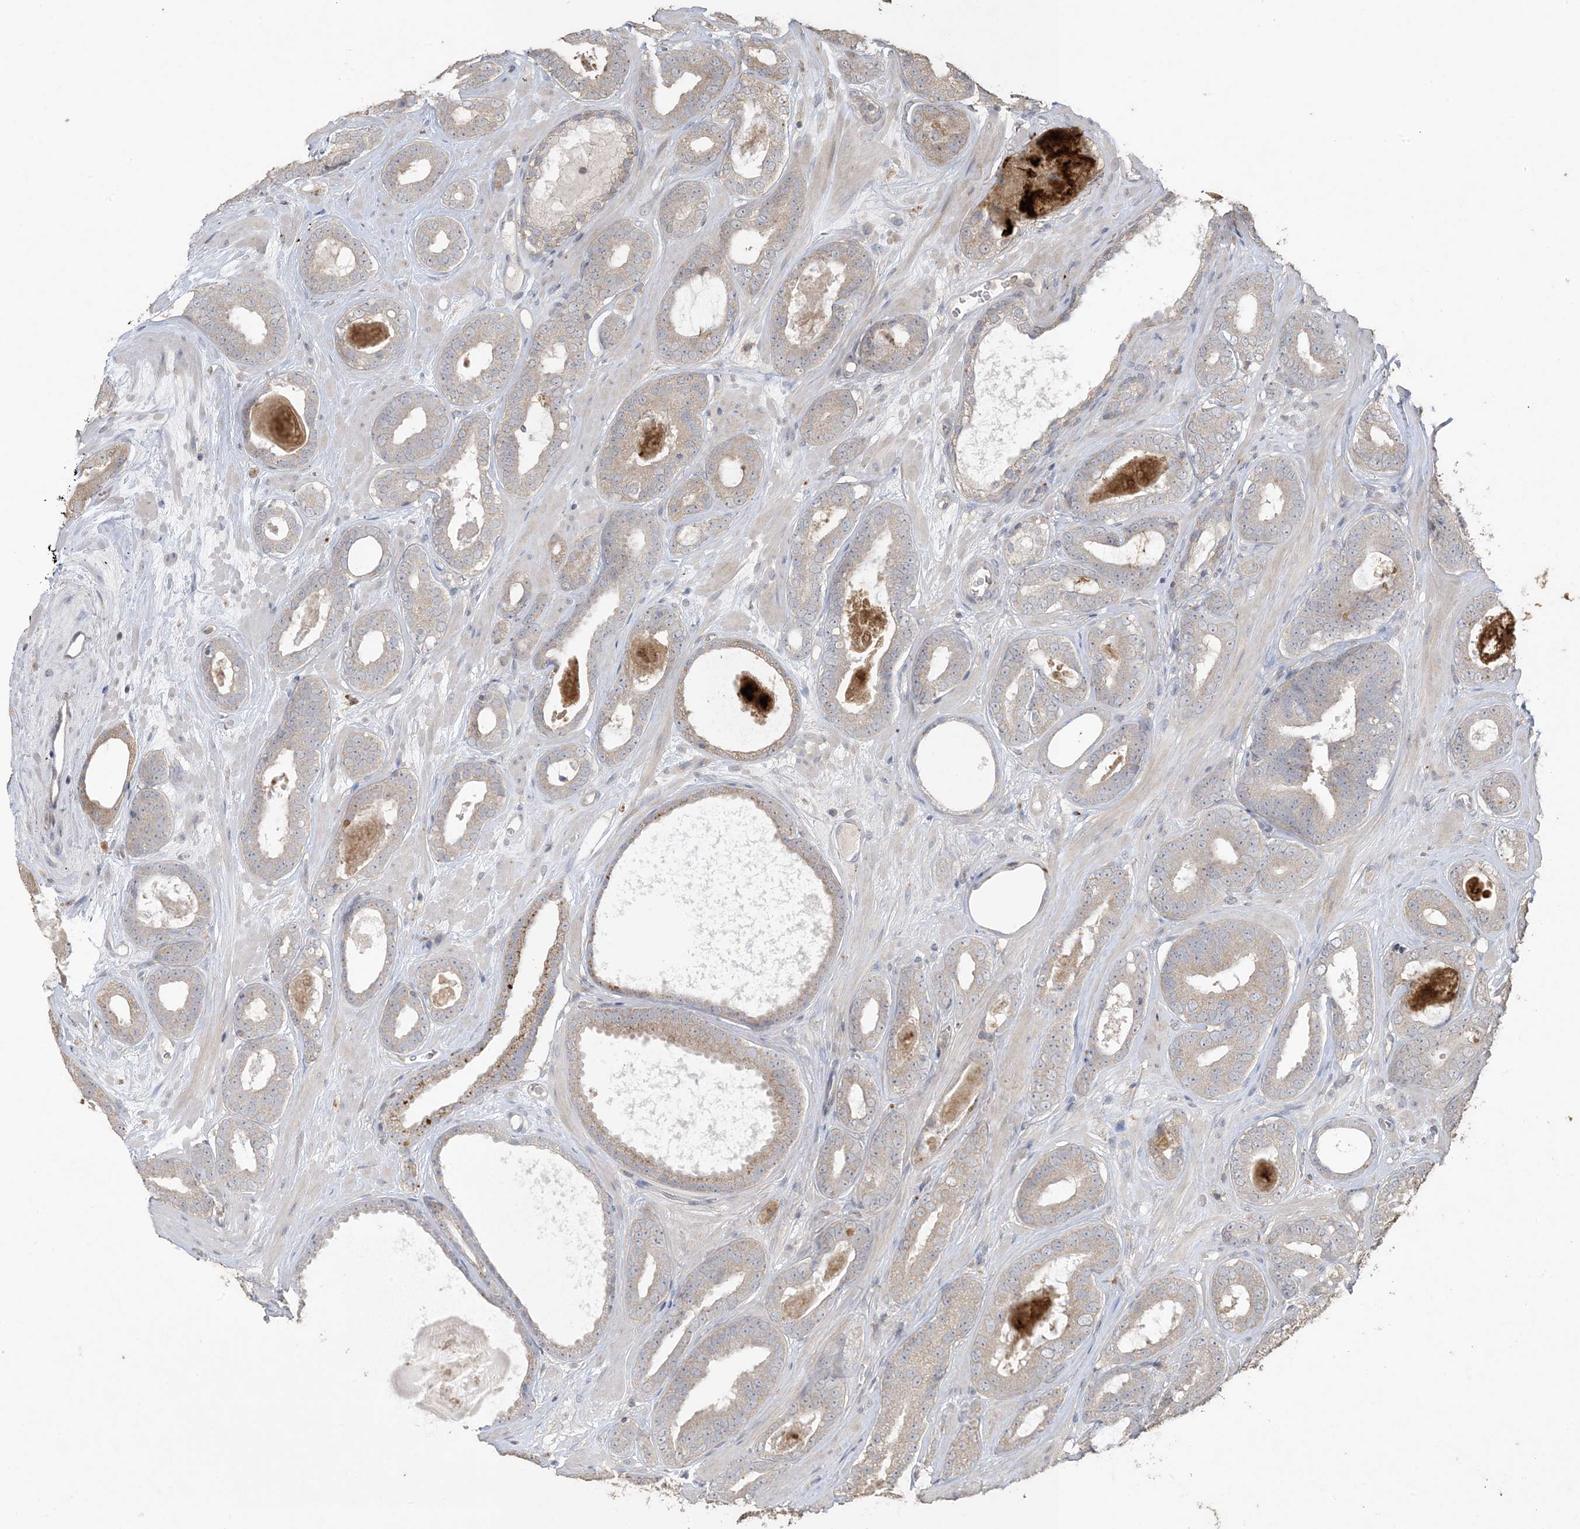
{"staining": {"intensity": "weak", "quantity": "<25%", "location": "cytoplasmic/membranous"}, "tissue": "prostate cancer", "cell_type": "Tumor cells", "image_type": "cancer", "snomed": [{"axis": "morphology", "description": "Adenocarcinoma, High grade"}, {"axis": "topography", "description": "Prostate"}], "caption": "Immunohistochemistry (IHC) of human prostate high-grade adenocarcinoma displays no staining in tumor cells.", "gene": "EFCAB8", "patient": {"sex": "male", "age": 60}}